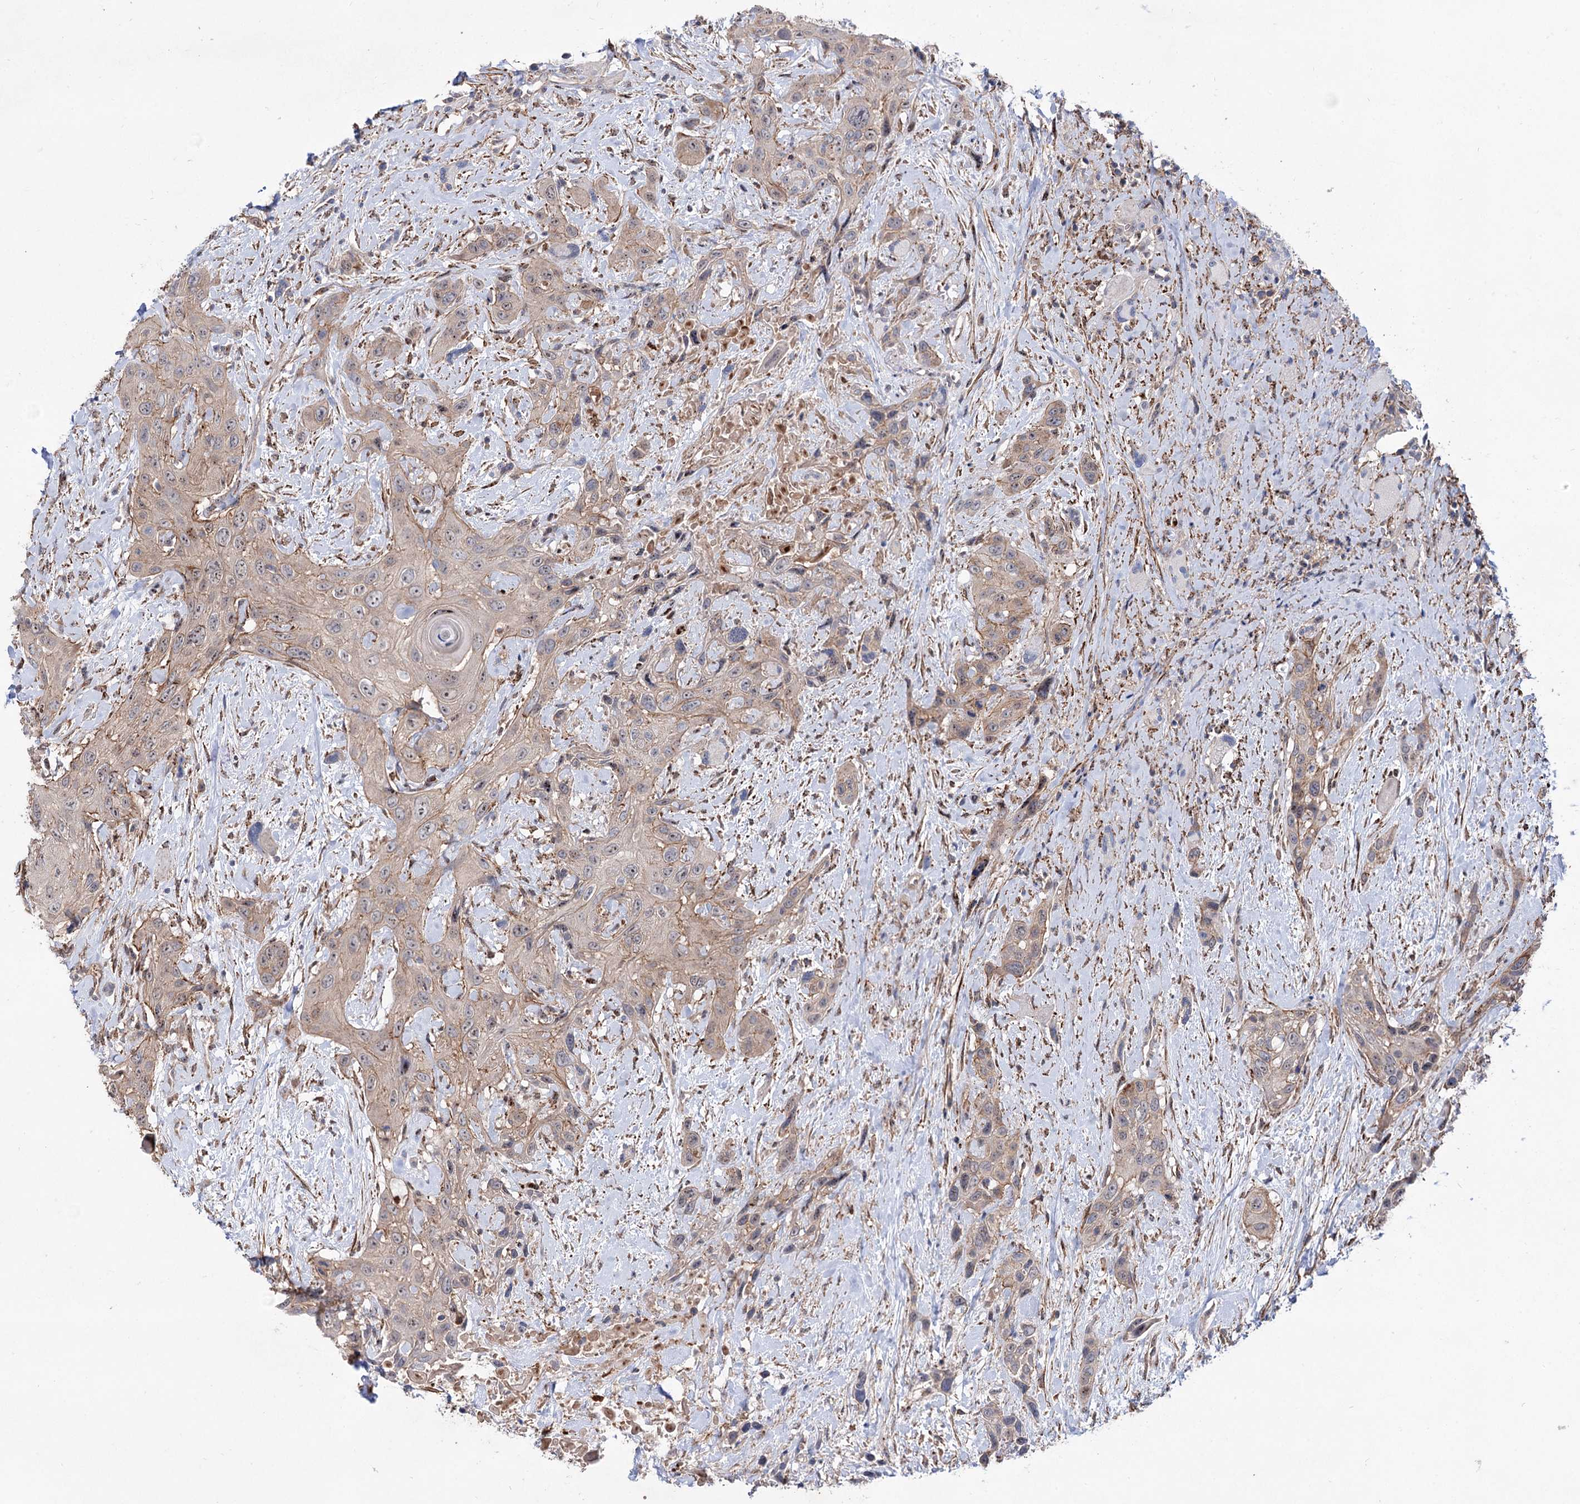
{"staining": {"intensity": "weak", "quantity": ">75%", "location": "cytoplasmic/membranous"}, "tissue": "head and neck cancer", "cell_type": "Tumor cells", "image_type": "cancer", "snomed": [{"axis": "morphology", "description": "Squamous cell carcinoma, NOS"}, {"axis": "topography", "description": "Head-Neck"}], "caption": "DAB immunohistochemical staining of human head and neck cancer demonstrates weak cytoplasmic/membranous protein expression in about >75% of tumor cells.", "gene": "SEC24A", "patient": {"sex": "male", "age": 81}}